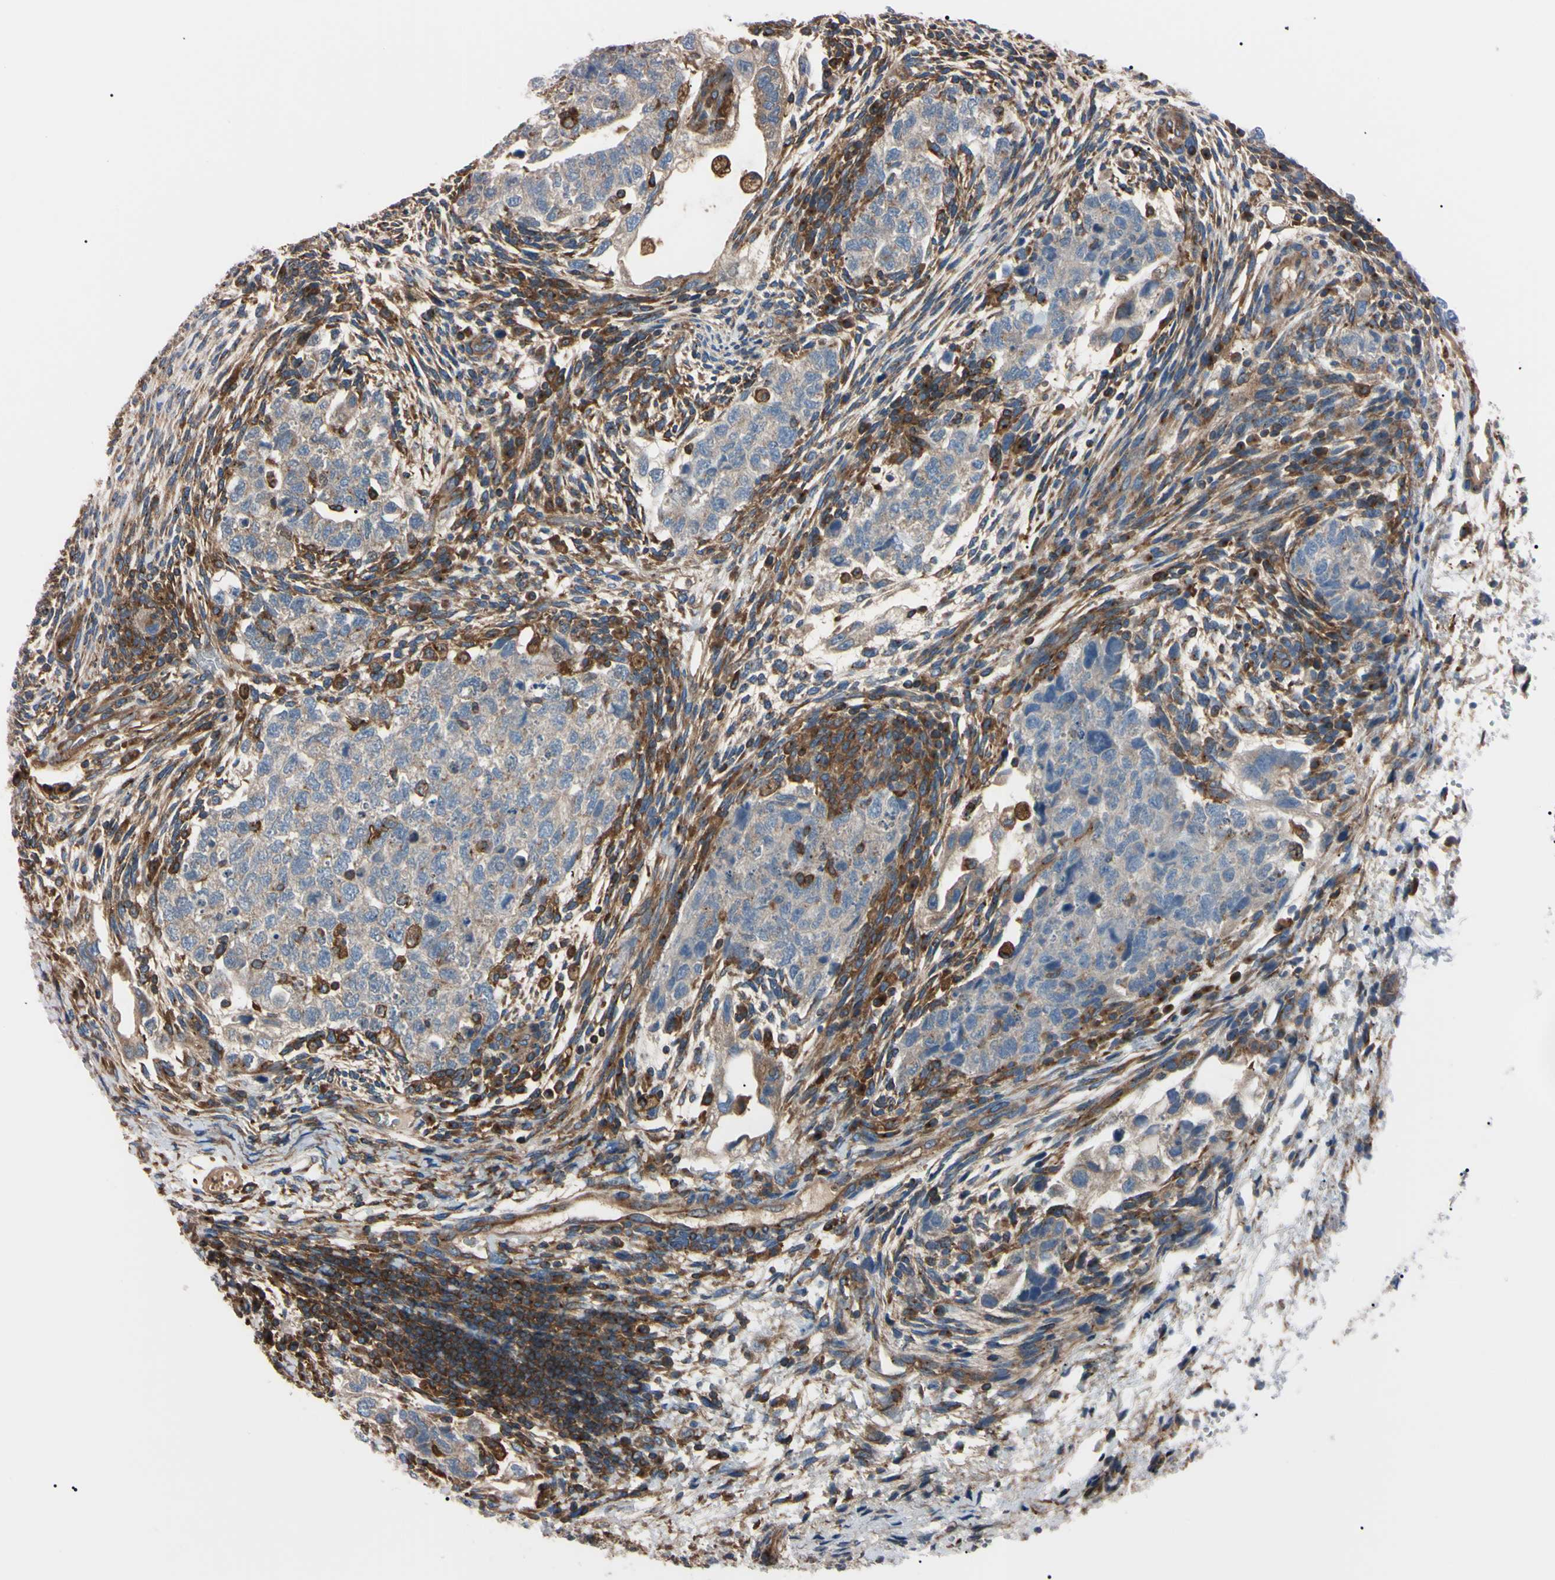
{"staining": {"intensity": "weak", "quantity": ">75%", "location": "cytoplasmic/membranous"}, "tissue": "testis cancer", "cell_type": "Tumor cells", "image_type": "cancer", "snomed": [{"axis": "morphology", "description": "Normal tissue, NOS"}, {"axis": "morphology", "description": "Carcinoma, Embryonal, NOS"}, {"axis": "topography", "description": "Testis"}], "caption": "Human testis cancer stained for a protein (brown) demonstrates weak cytoplasmic/membranous positive staining in approximately >75% of tumor cells.", "gene": "PRKACA", "patient": {"sex": "male", "age": 36}}